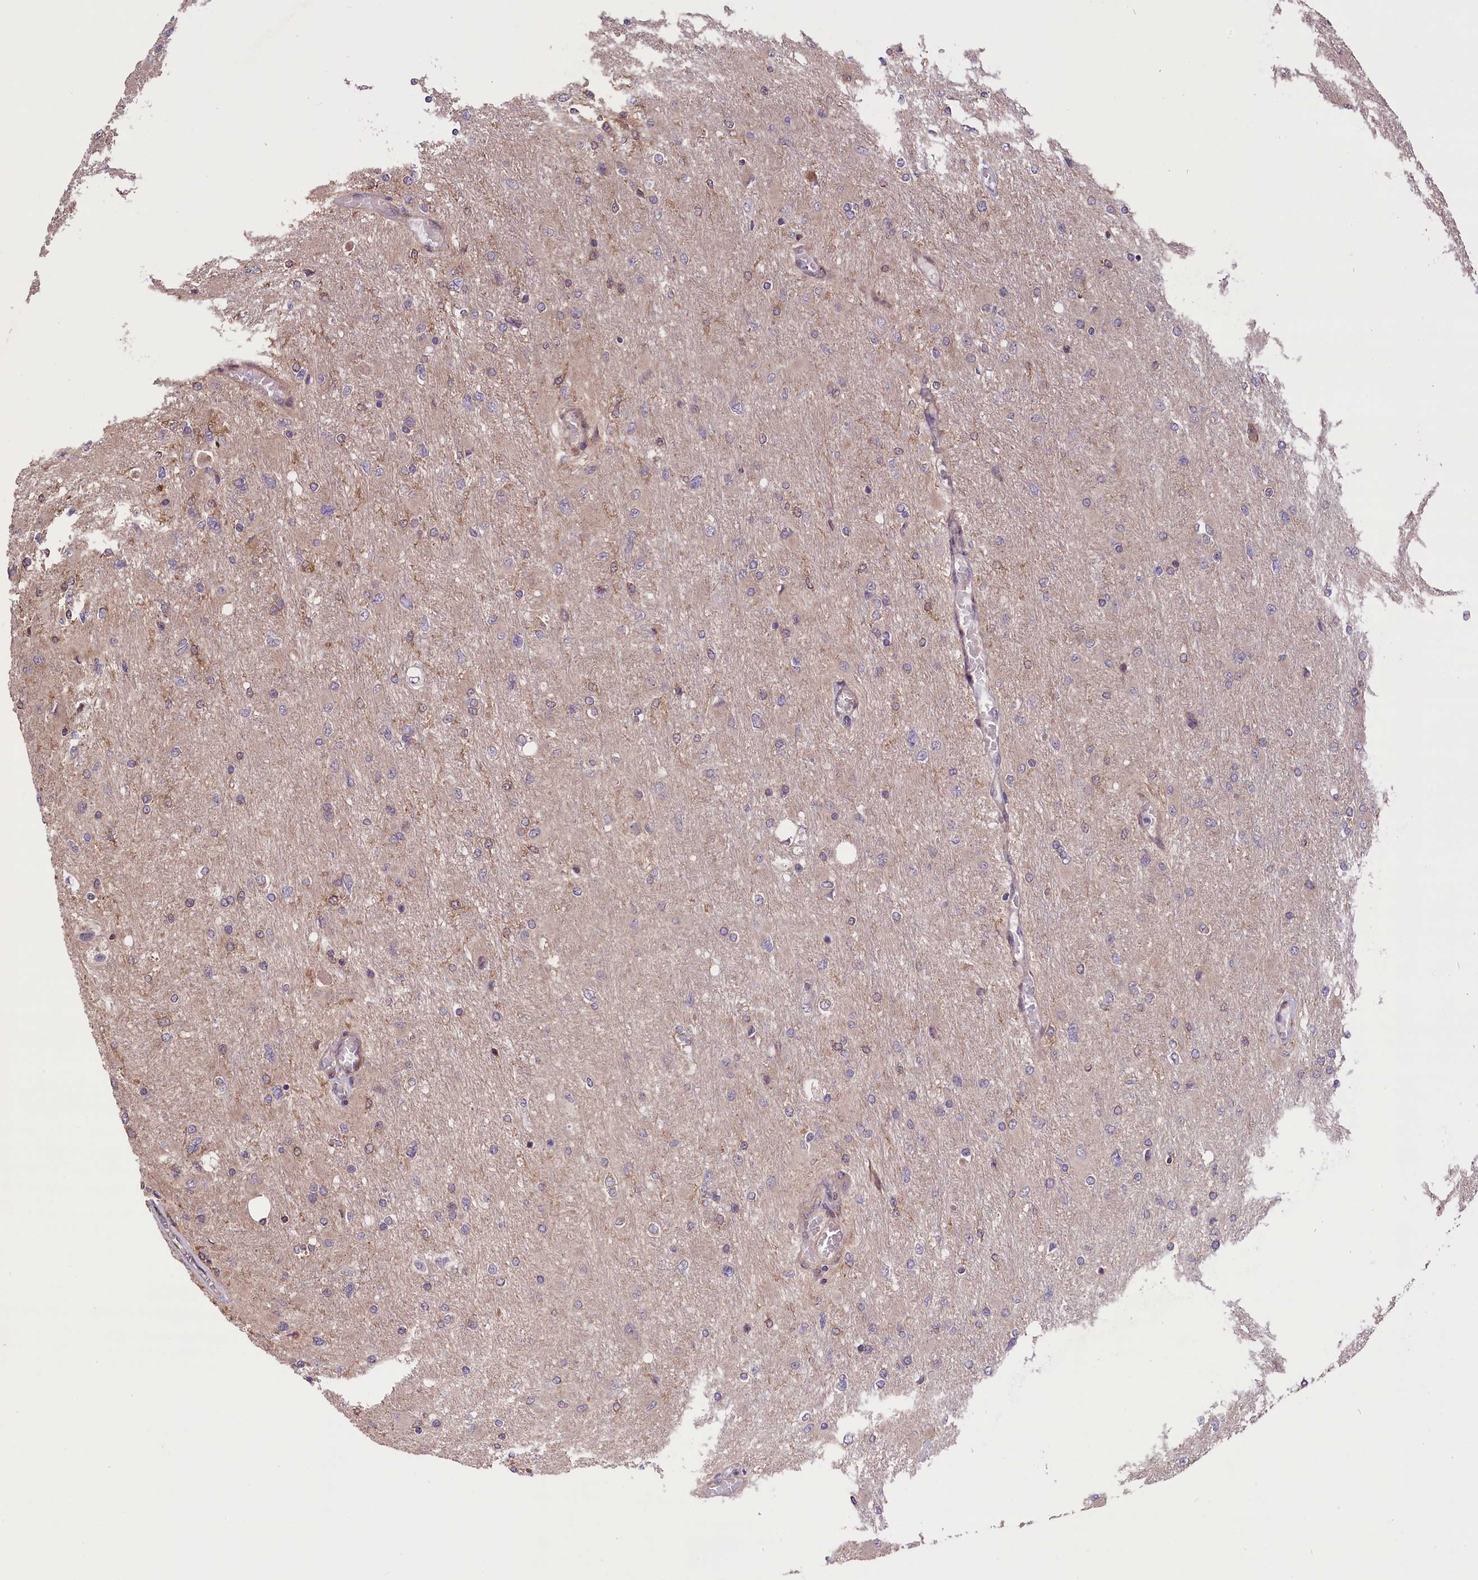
{"staining": {"intensity": "negative", "quantity": "none", "location": "none"}, "tissue": "glioma", "cell_type": "Tumor cells", "image_type": "cancer", "snomed": [{"axis": "morphology", "description": "Glioma, malignant, High grade"}, {"axis": "topography", "description": "Cerebral cortex"}], "caption": "IHC photomicrograph of human glioma stained for a protein (brown), which displays no staining in tumor cells. The staining was performed using DAB to visualize the protein expression in brown, while the nuclei were stained in blue with hematoxylin (Magnification: 20x).", "gene": "HDAC5", "patient": {"sex": "female", "age": 36}}